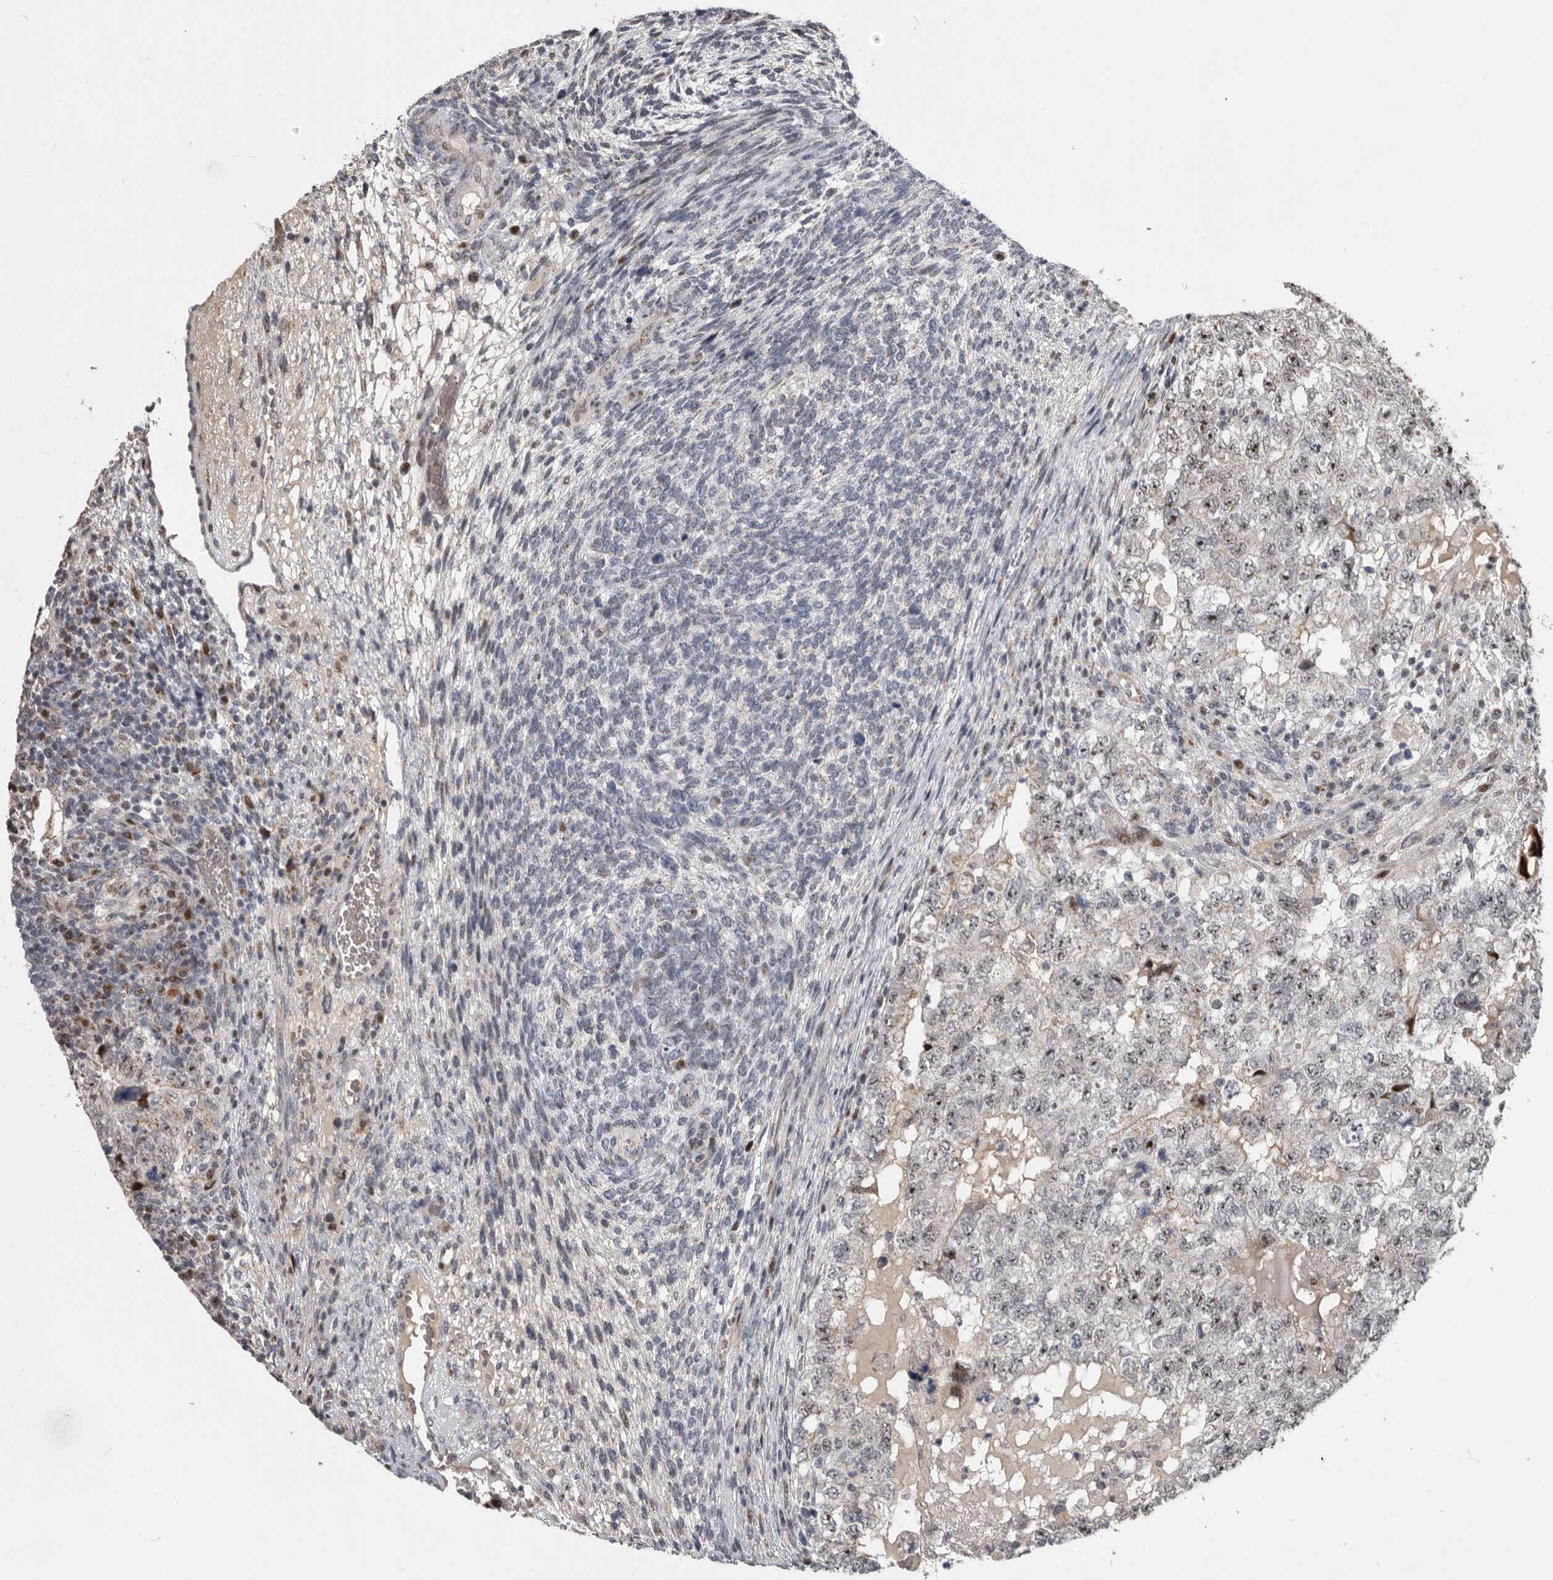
{"staining": {"intensity": "moderate", "quantity": "25%-75%", "location": "nuclear"}, "tissue": "testis cancer", "cell_type": "Tumor cells", "image_type": "cancer", "snomed": [{"axis": "morphology", "description": "Carcinoma, Embryonal, NOS"}, {"axis": "topography", "description": "Testis"}], "caption": "Brown immunohistochemical staining in human testis embryonal carcinoma reveals moderate nuclear expression in about 25%-75% of tumor cells. (DAB (3,3'-diaminobenzidine) = brown stain, brightfield microscopy at high magnification).", "gene": "PCMTD1", "patient": {"sex": "male", "age": 36}}